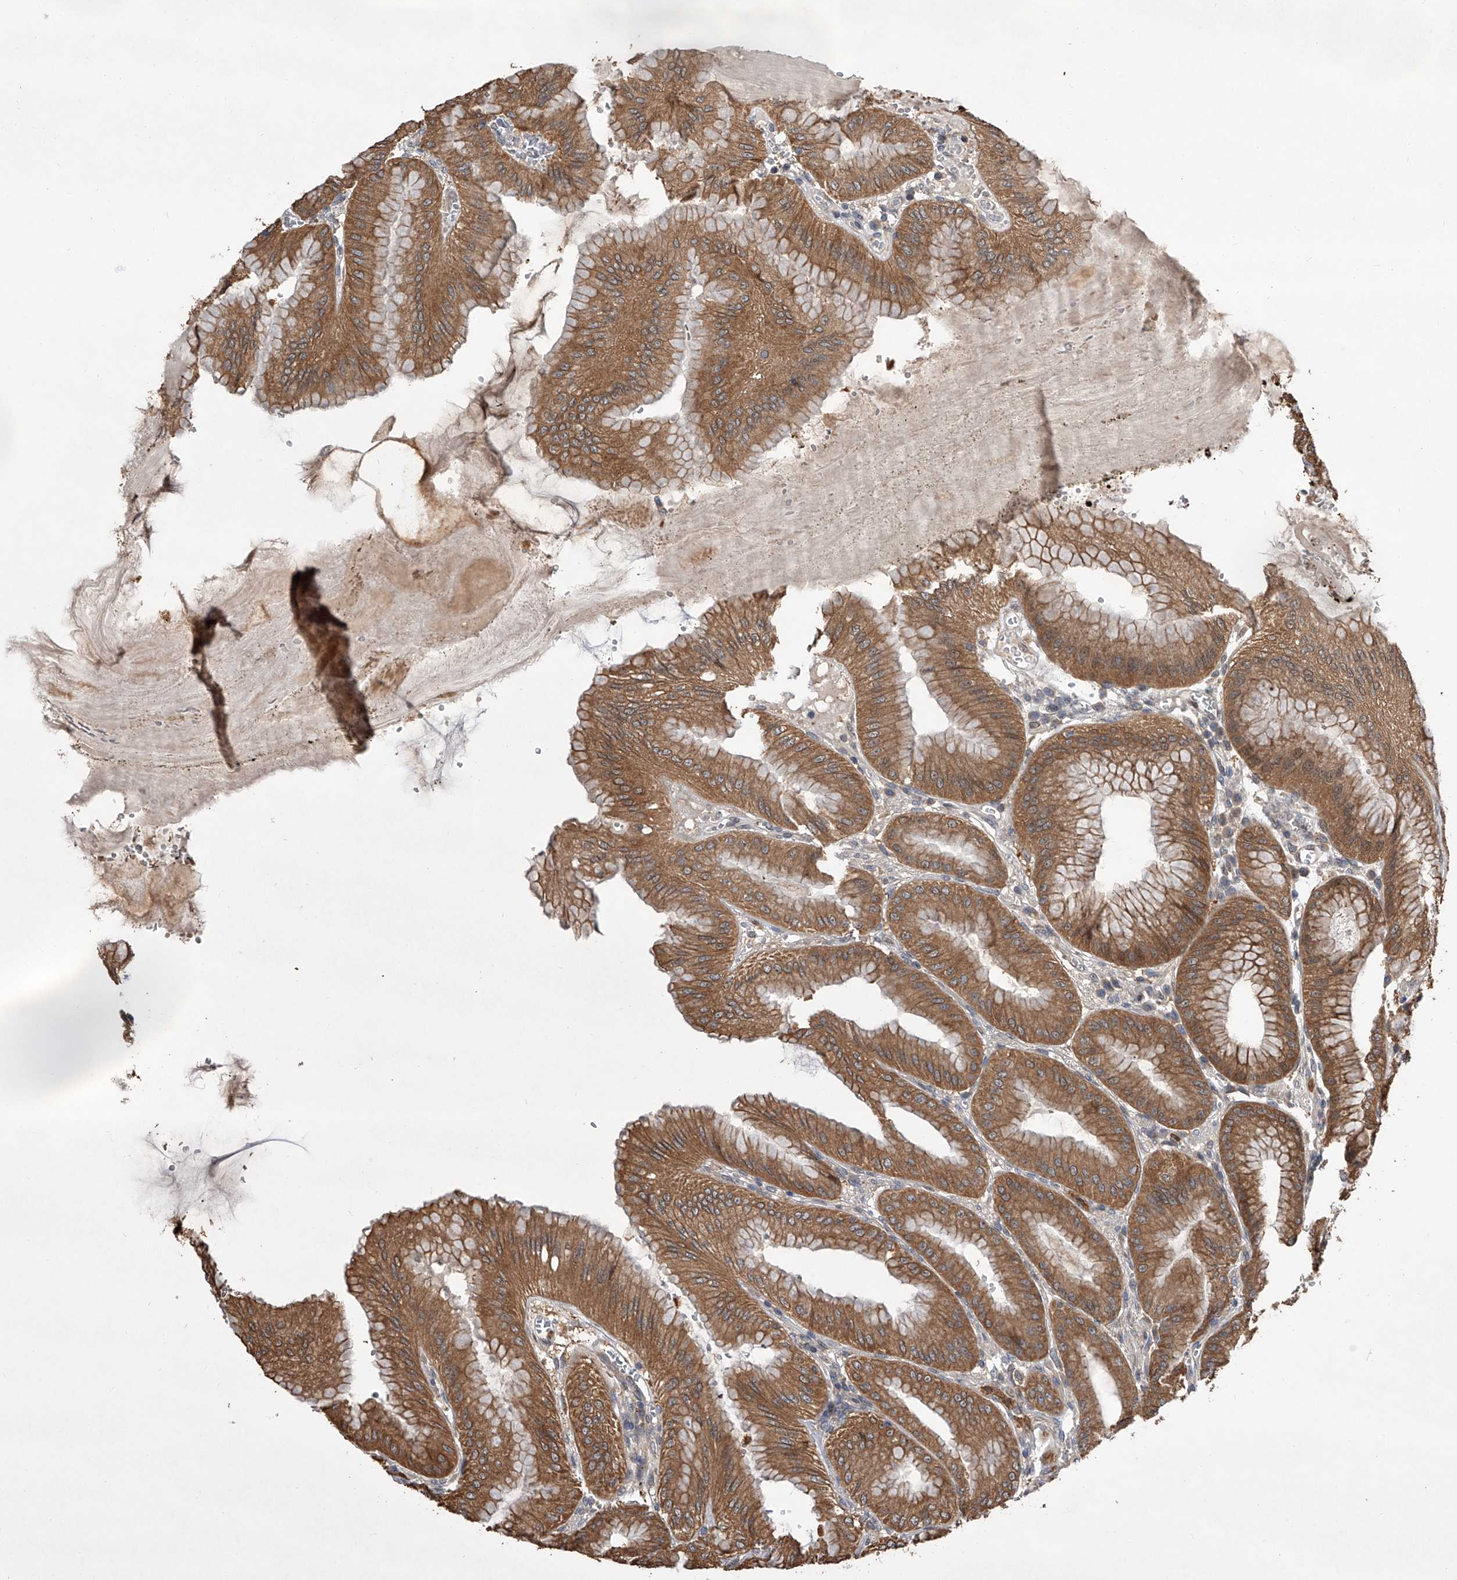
{"staining": {"intensity": "moderate", "quantity": ">75%", "location": "cytoplasmic/membranous"}, "tissue": "stomach", "cell_type": "Glandular cells", "image_type": "normal", "snomed": [{"axis": "morphology", "description": "Normal tissue, NOS"}, {"axis": "topography", "description": "Stomach, lower"}], "caption": "Glandular cells display moderate cytoplasmic/membranous positivity in about >75% of cells in normal stomach.", "gene": "BHLHE23", "patient": {"sex": "male", "age": 71}}